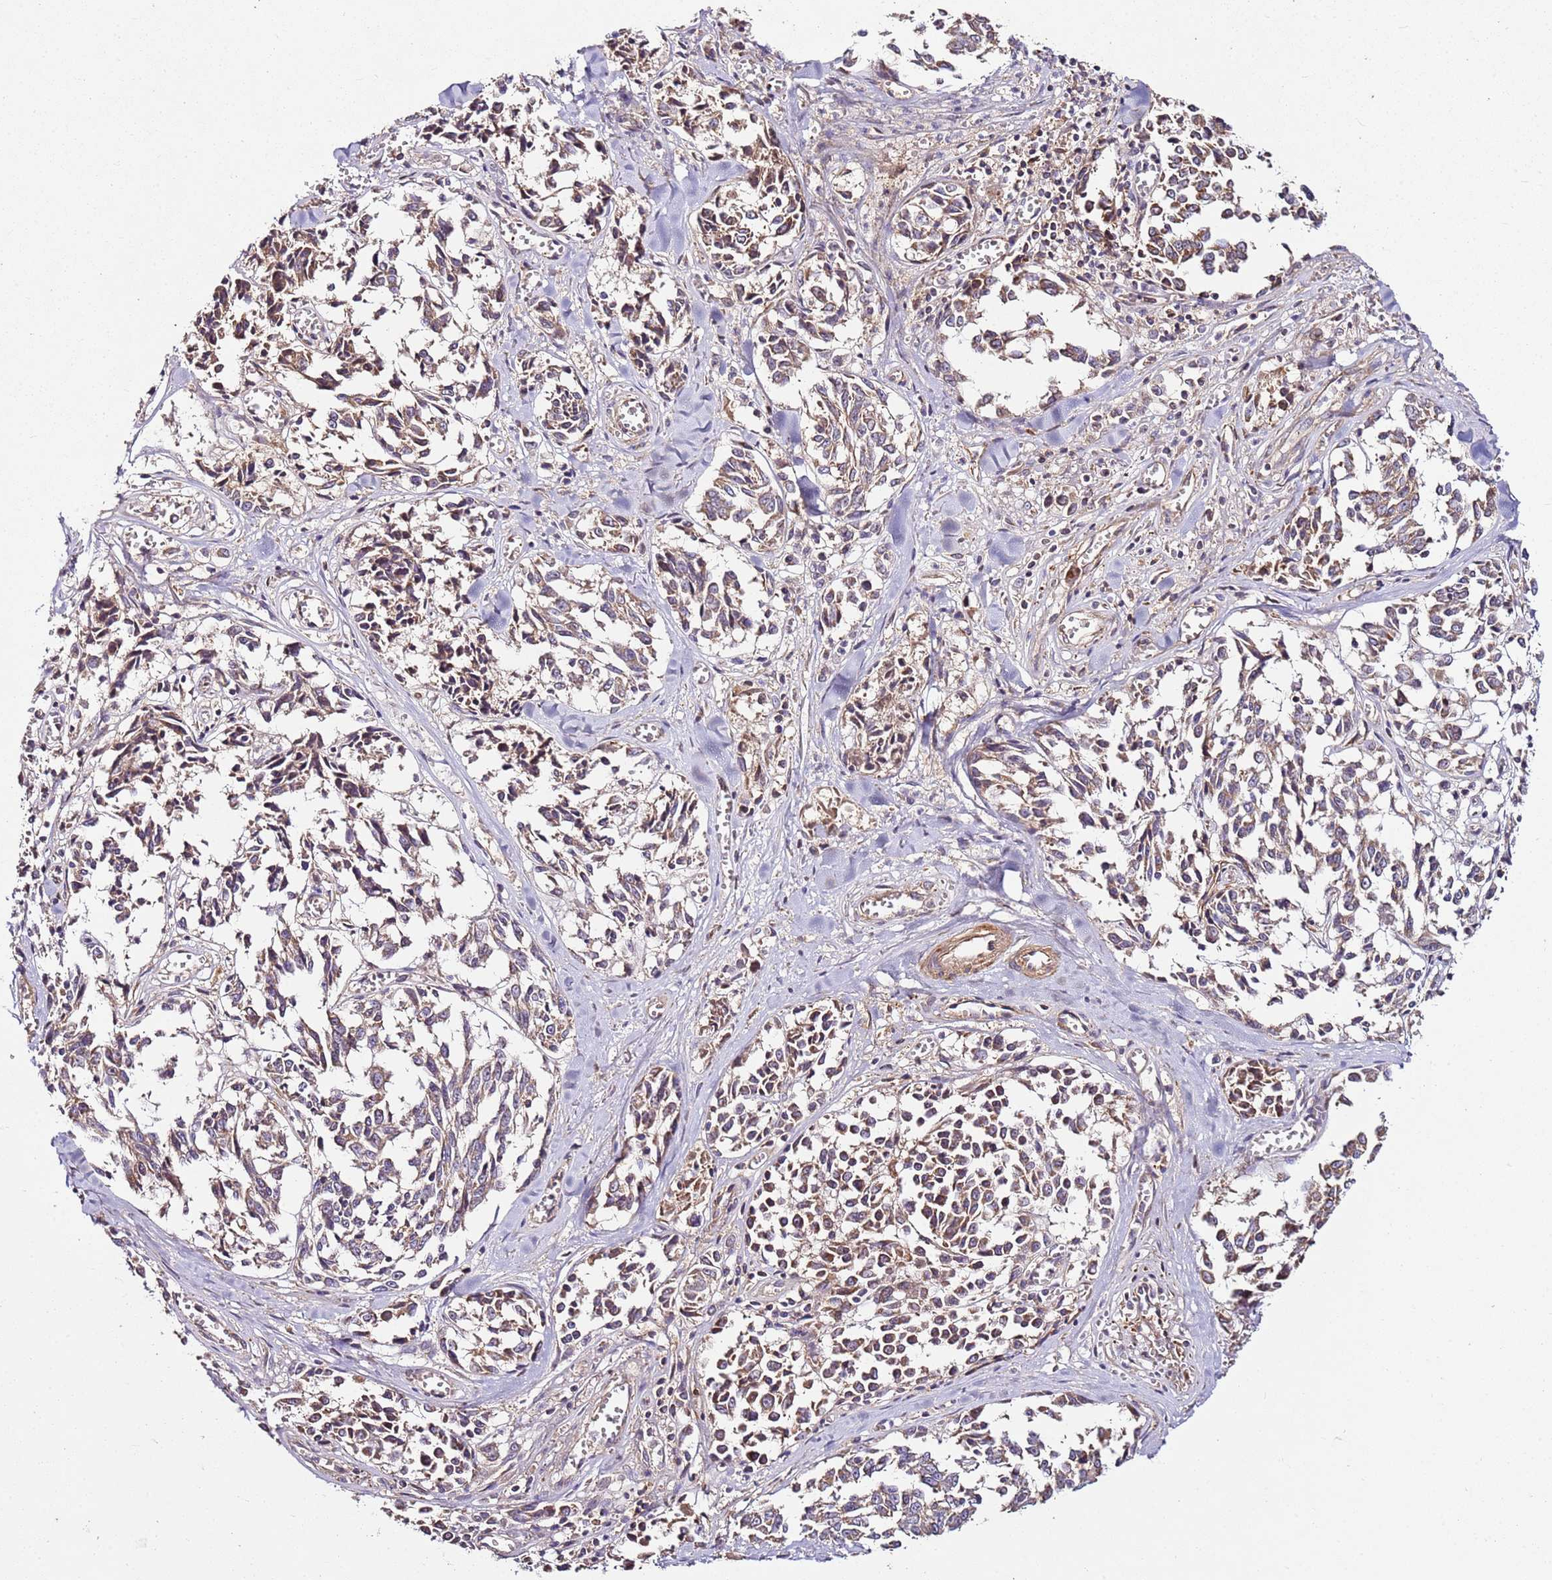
{"staining": {"intensity": "moderate", "quantity": "25%-75%", "location": "cytoplasmic/membranous"}, "tissue": "melanoma", "cell_type": "Tumor cells", "image_type": "cancer", "snomed": [{"axis": "morphology", "description": "Malignant melanoma, NOS"}, {"axis": "topography", "description": "Skin"}], "caption": "A micrograph of malignant melanoma stained for a protein shows moderate cytoplasmic/membranous brown staining in tumor cells.", "gene": "KRTAP21-3", "patient": {"sex": "female", "age": 64}}